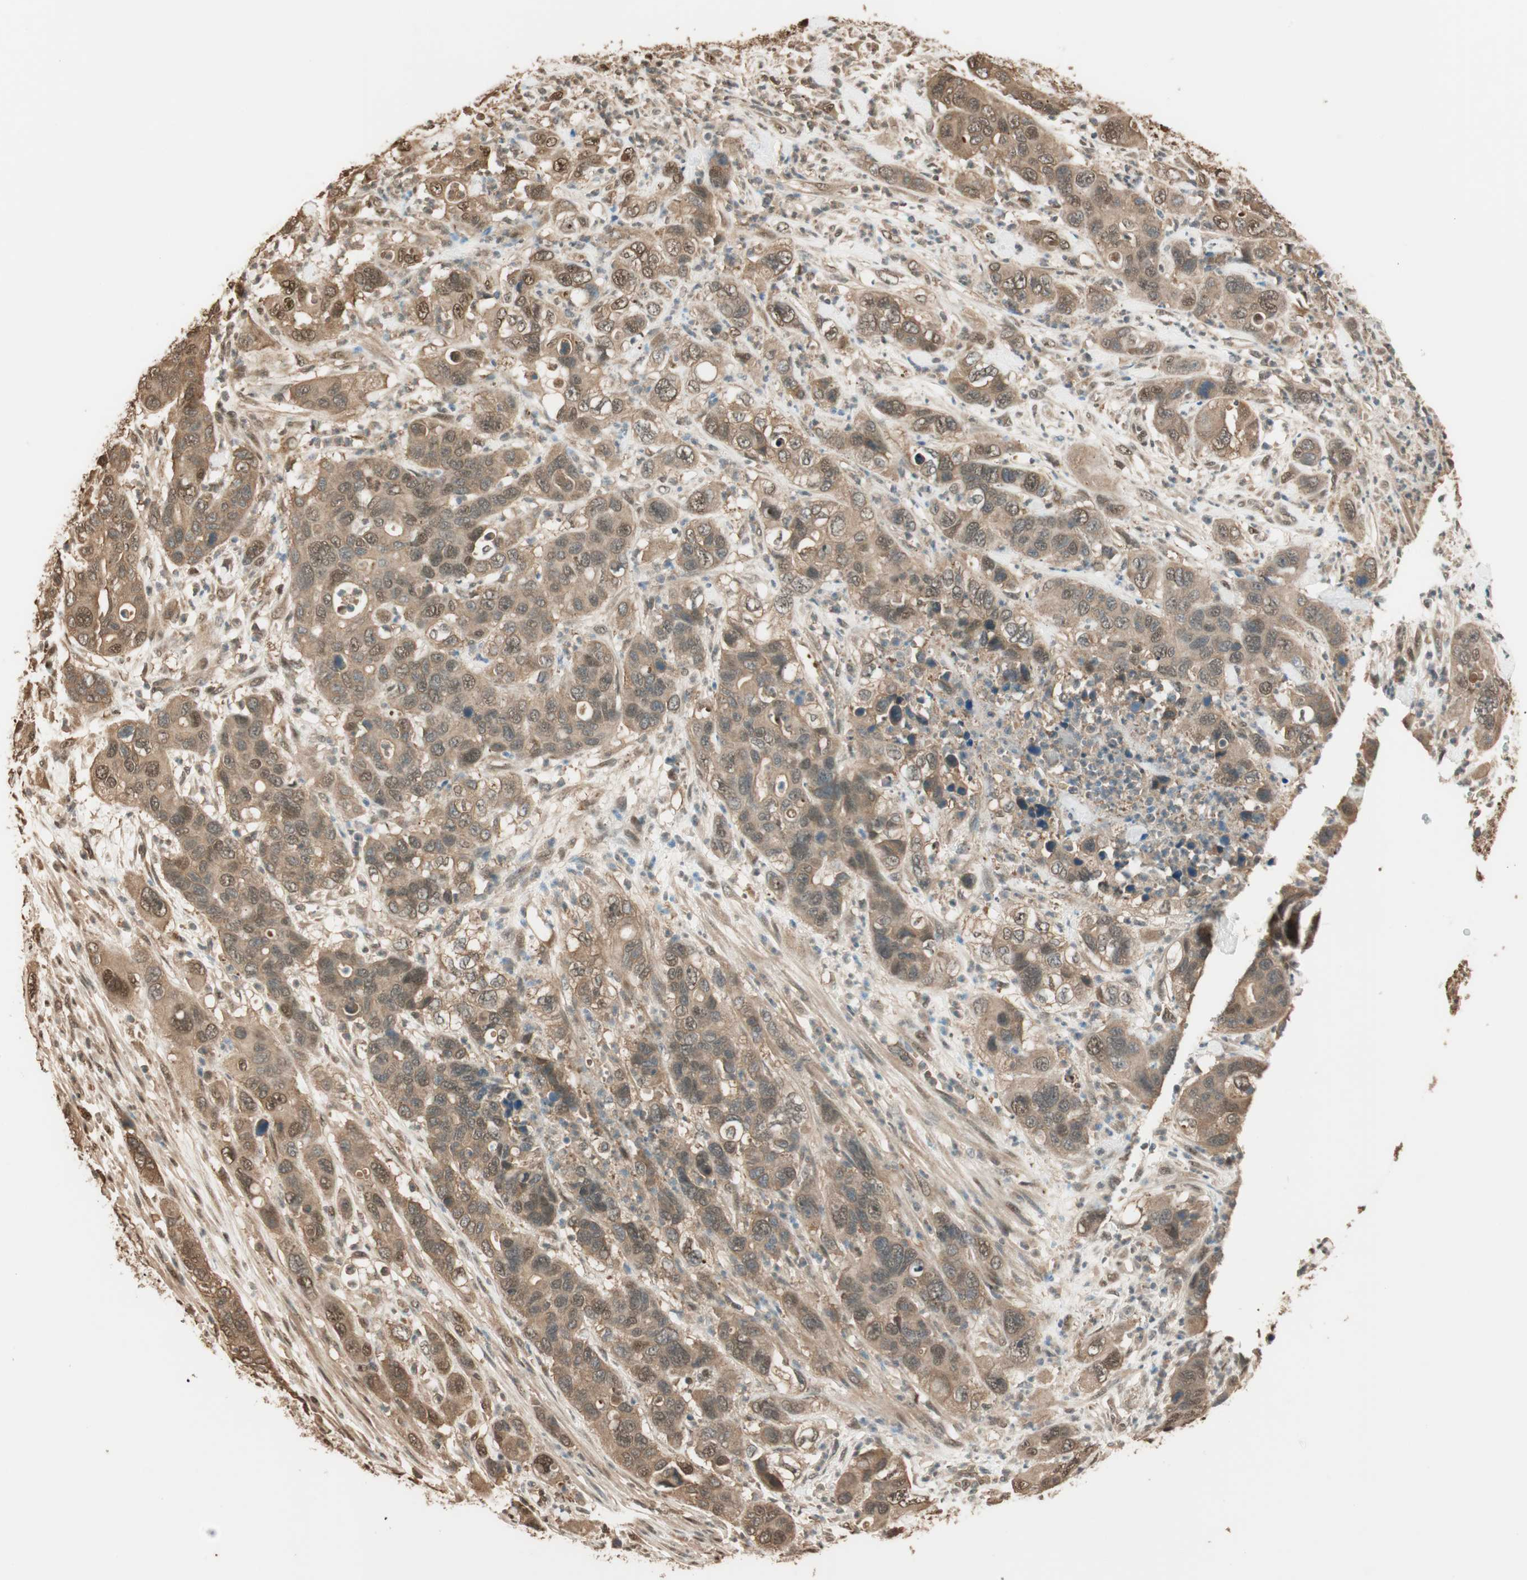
{"staining": {"intensity": "moderate", "quantity": ">75%", "location": "cytoplasmic/membranous,nuclear"}, "tissue": "pancreatic cancer", "cell_type": "Tumor cells", "image_type": "cancer", "snomed": [{"axis": "morphology", "description": "Adenocarcinoma, NOS"}, {"axis": "topography", "description": "Pancreas"}], "caption": "DAB immunohistochemical staining of human pancreatic cancer demonstrates moderate cytoplasmic/membranous and nuclear protein staining in approximately >75% of tumor cells.", "gene": "ZNF443", "patient": {"sex": "female", "age": 71}}